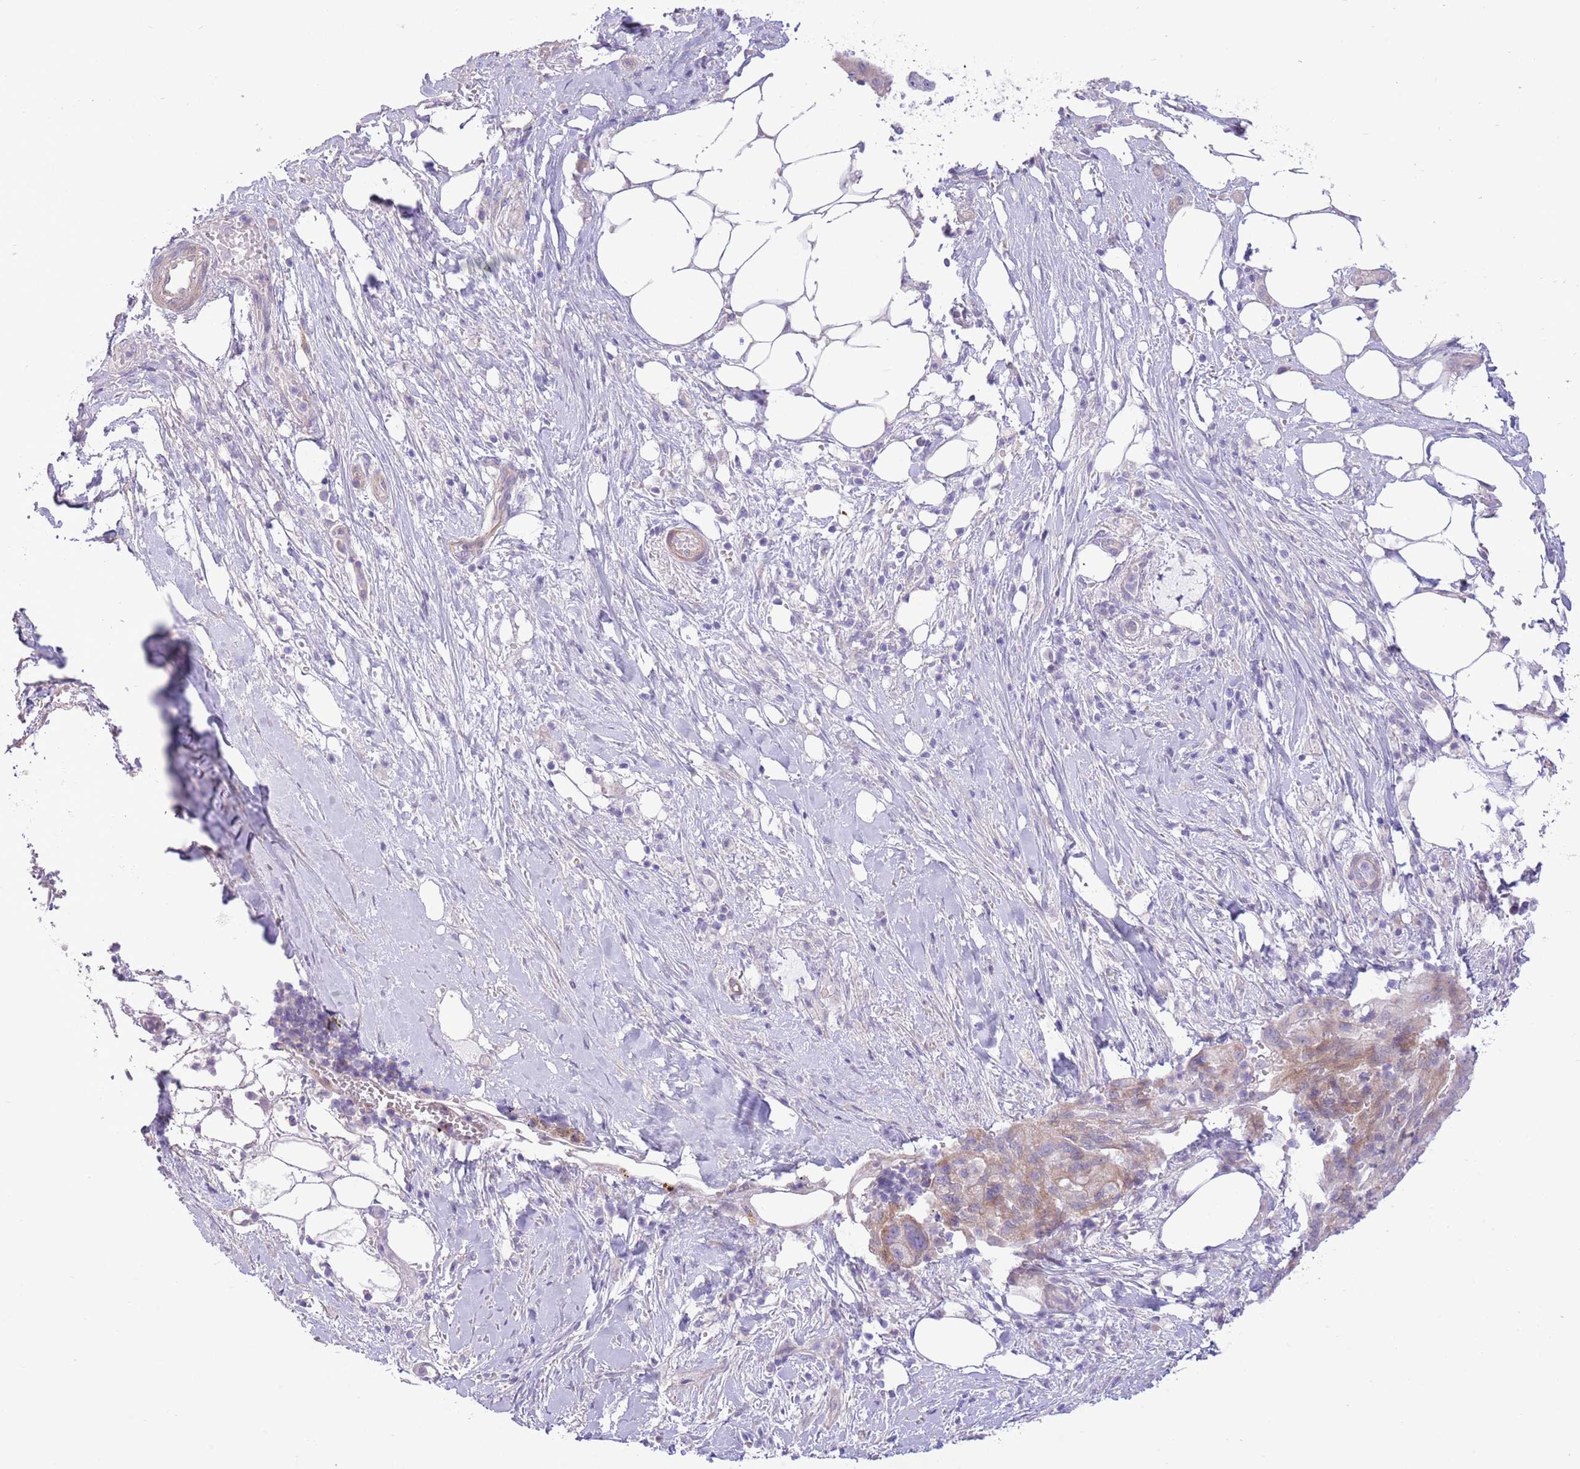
{"staining": {"intensity": "weak", "quantity": "25%-75%", "location": "cytoplasmic/membranous"}, "tissue": "pancreatic cancer", "cell_type": "Tumor cells", "image_type": "cancer", "snomed": [{"axis": "morphology", "description": "Adenocarcinoma, NOS"}, {"axis": "topography", "description": "Pancreas"}], "caption": "A brown stain highlights weak cytoplasmic/membranous positivity of a protein in pancreatic cancer tumor cells.", "gene": "ZC4H2", "patient": {"sex": "male", "age": 44}}